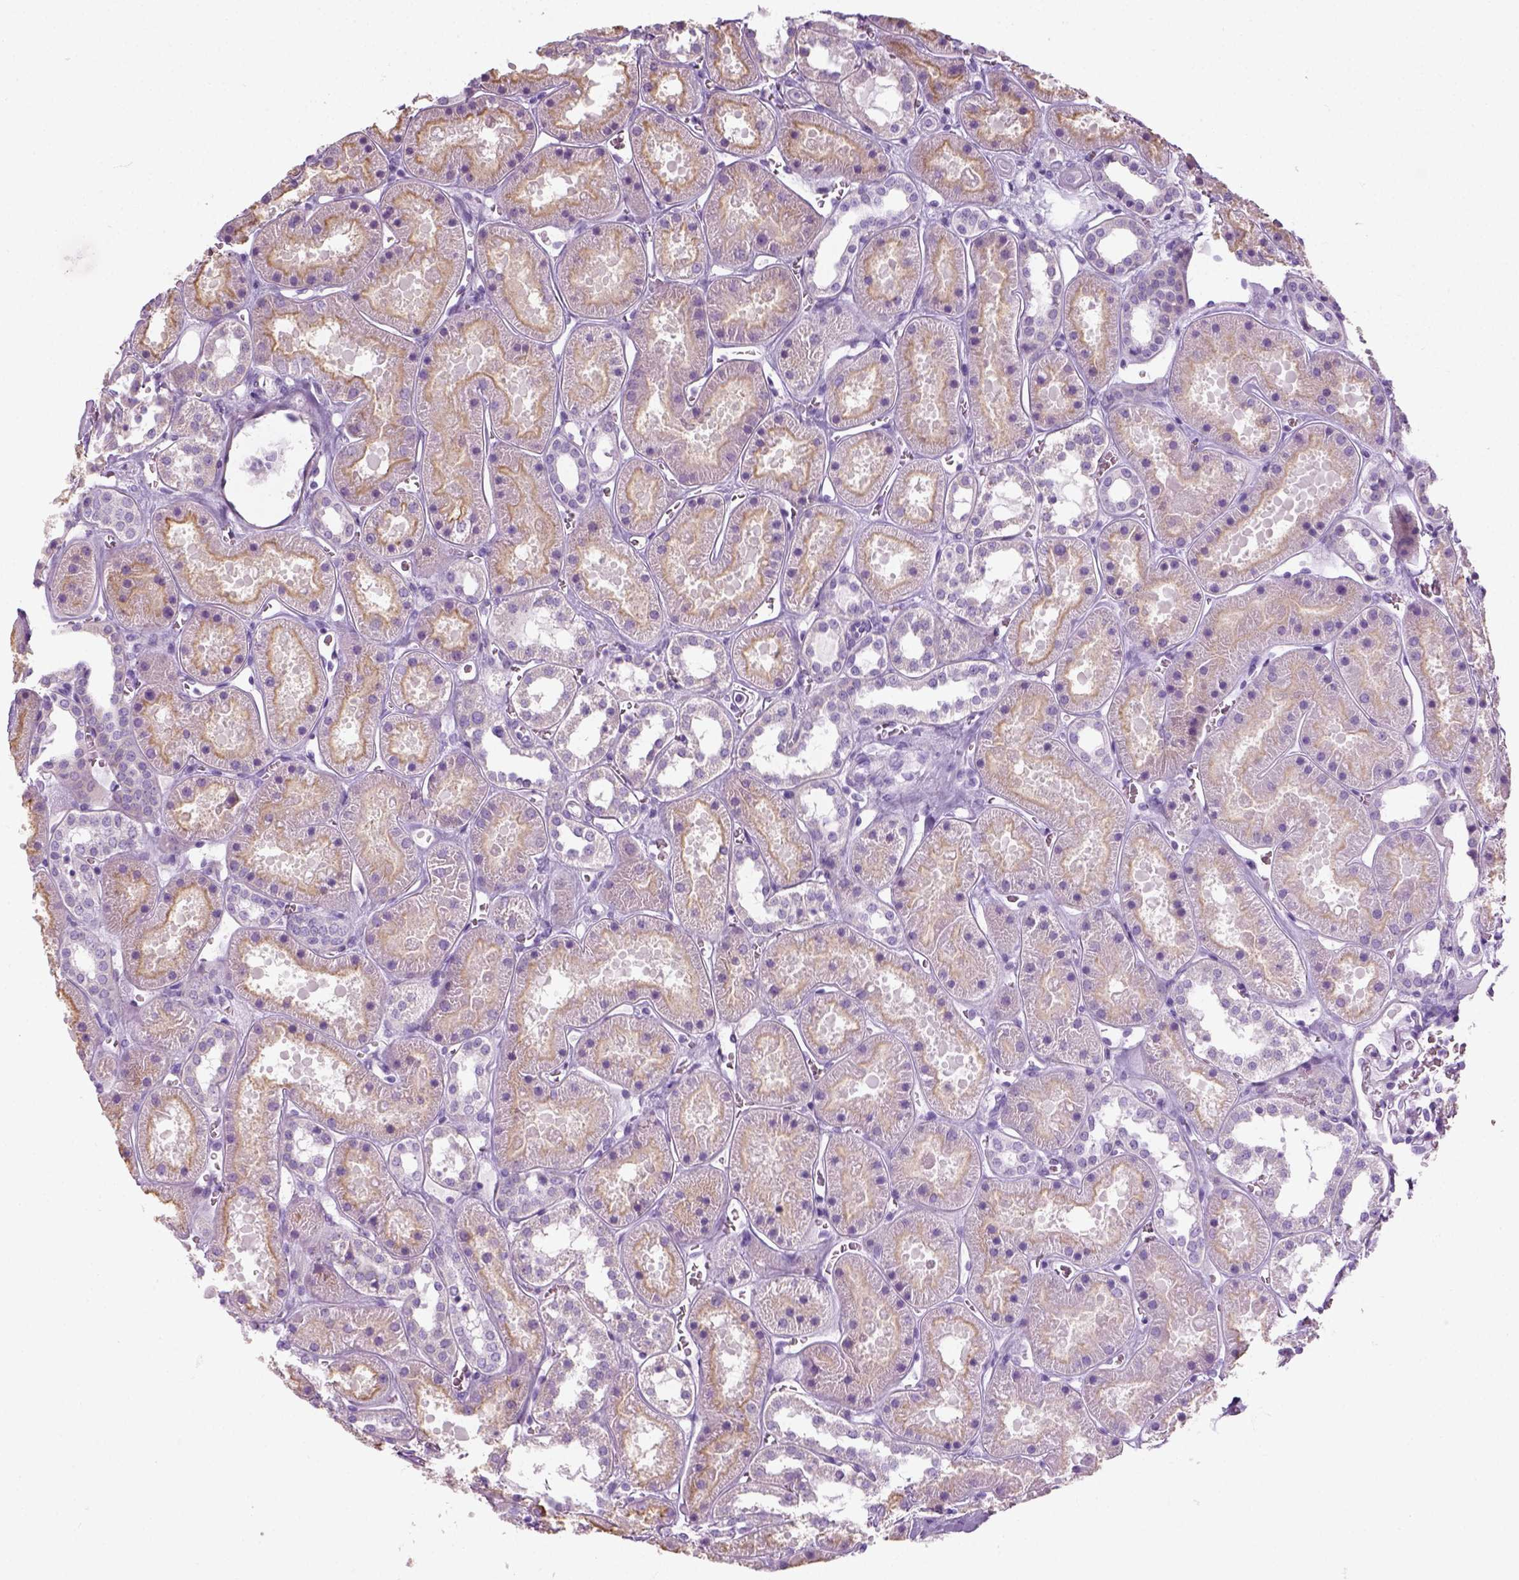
{"staining": {"intensity": "negative", "quantity": "none", "location": "none"}, "tissue": "kidney", "cell_type": "Cells in glomeruli", "image_type": "normal", "snomed": [{"axis": "morphology", "description": "Normal tissue, NOS"}, {"axis": "topography", "description": "Kidney"}], "caption": "Immunohistochemical staining of unremarkable human kidney demonstrates no significant positivity in cells in glomeruli. The staining was performed using DAB (3,3'-diaminobenzidine) to visualize the protein expression in brown, while the nuclei were stained in blue with hematoxylin (Magnification: 20x).", "gene": "SLC12A5", "patient": {"sex": "female", "age": 41}}